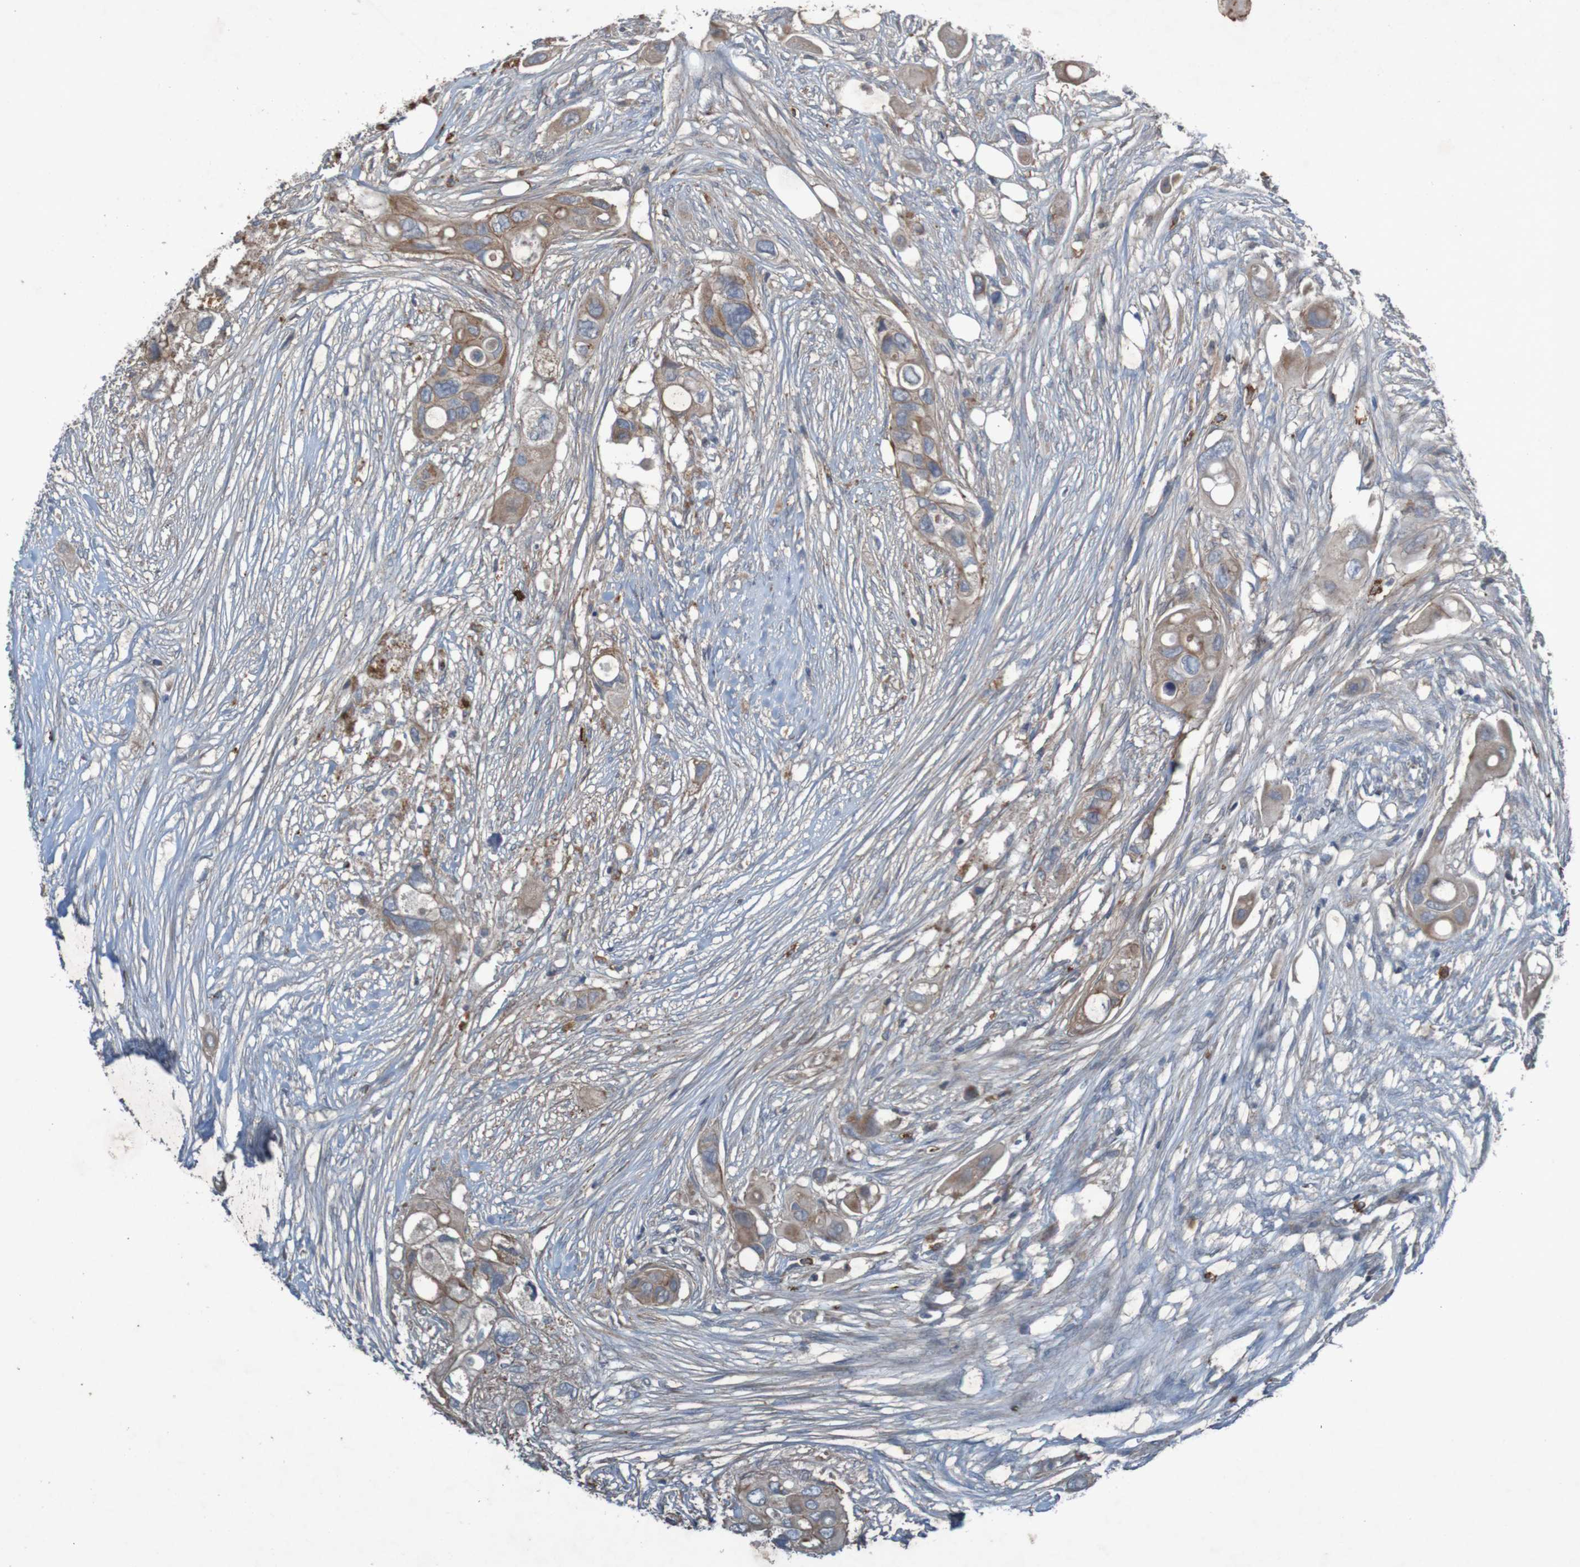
{"staining": {"intensity": "moderate", "quantity": ">75%", "location": "cytoplasmic/membranous"}, "tissue": "colorectal cancer", "cell_type": "Tumor cells", "image_type": "cancer", "snomed": [{"axis": "morphology", "description": "Adenocarcinoma, NOS"}, {"axis": "topography", "description": "Colon"}], "caption": "Human colorectal cancer (adenocarcinoma) stained with a brown dye shows moderate cytoplasmic/membranous positive positivity in approximately >75% of tumor cells.", "gene": "B3GAT2", "patient": {"sex": "female", "age": 57}}